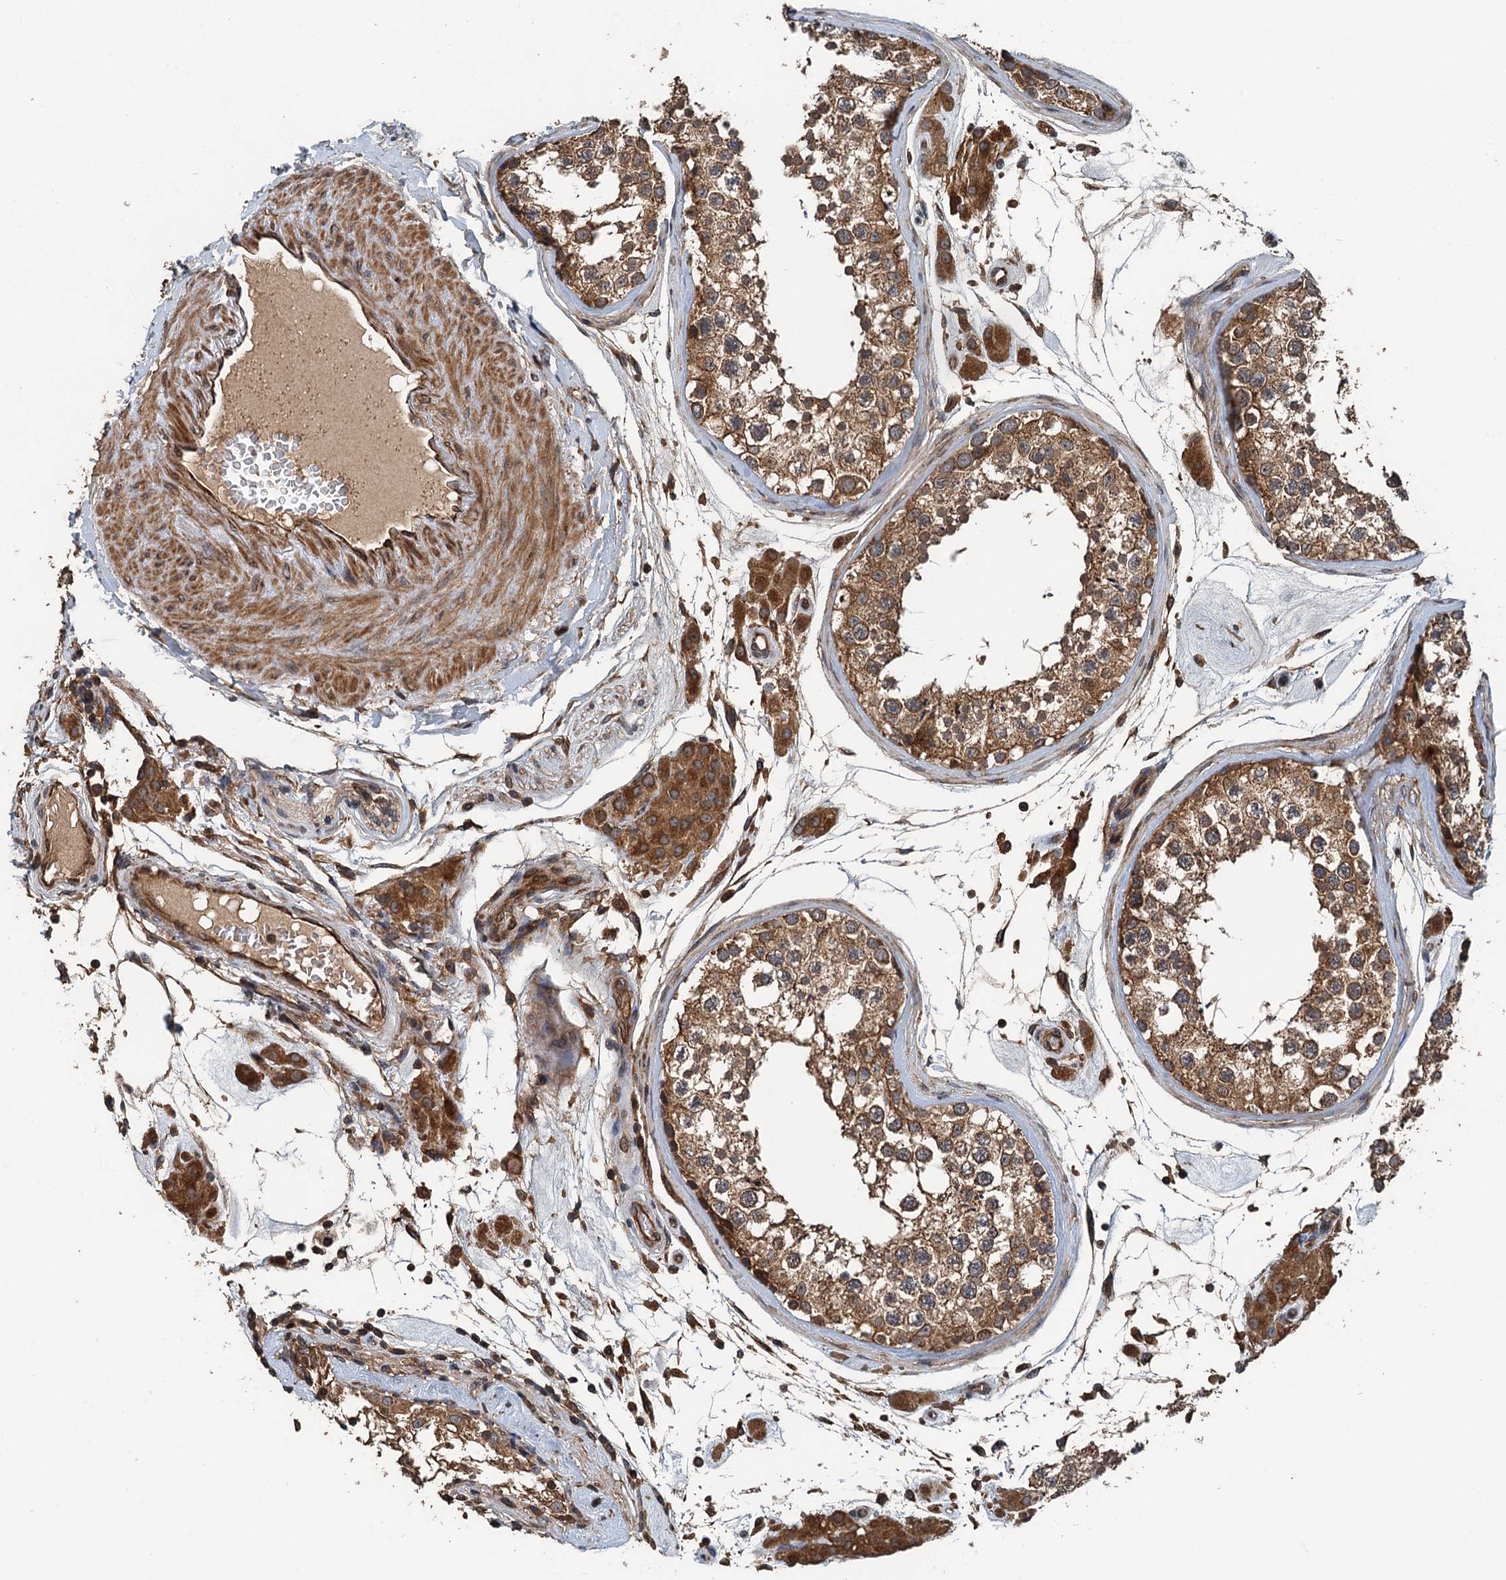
{"staining": {"intensity": "moderate", "quantity": ">75%", "location": "cytoplasmic/membranous"}, "tissue": "testis", "cell_type": "Cells in seminiferous ducts", "image_type": "normal", "snomed": [{"axis": "morphology", "description": "Normal tissue, NOS"}, {"axis": "topography", "description": "Testis"}], "caption": "Immunohistochemistry (DAB (3,3'-diaminobenzidine)) staining of benign human testis displays moderate cytoplasmic/membranous protein positivity in about >75% of cells in seminiferous ducts. (Stains: DAB in brown, nuclei in blue, Microscopy: brightfield microscopy at high magnification).", "gene": "BORCS5", "patient": {"sex": "male", "age": 46}}